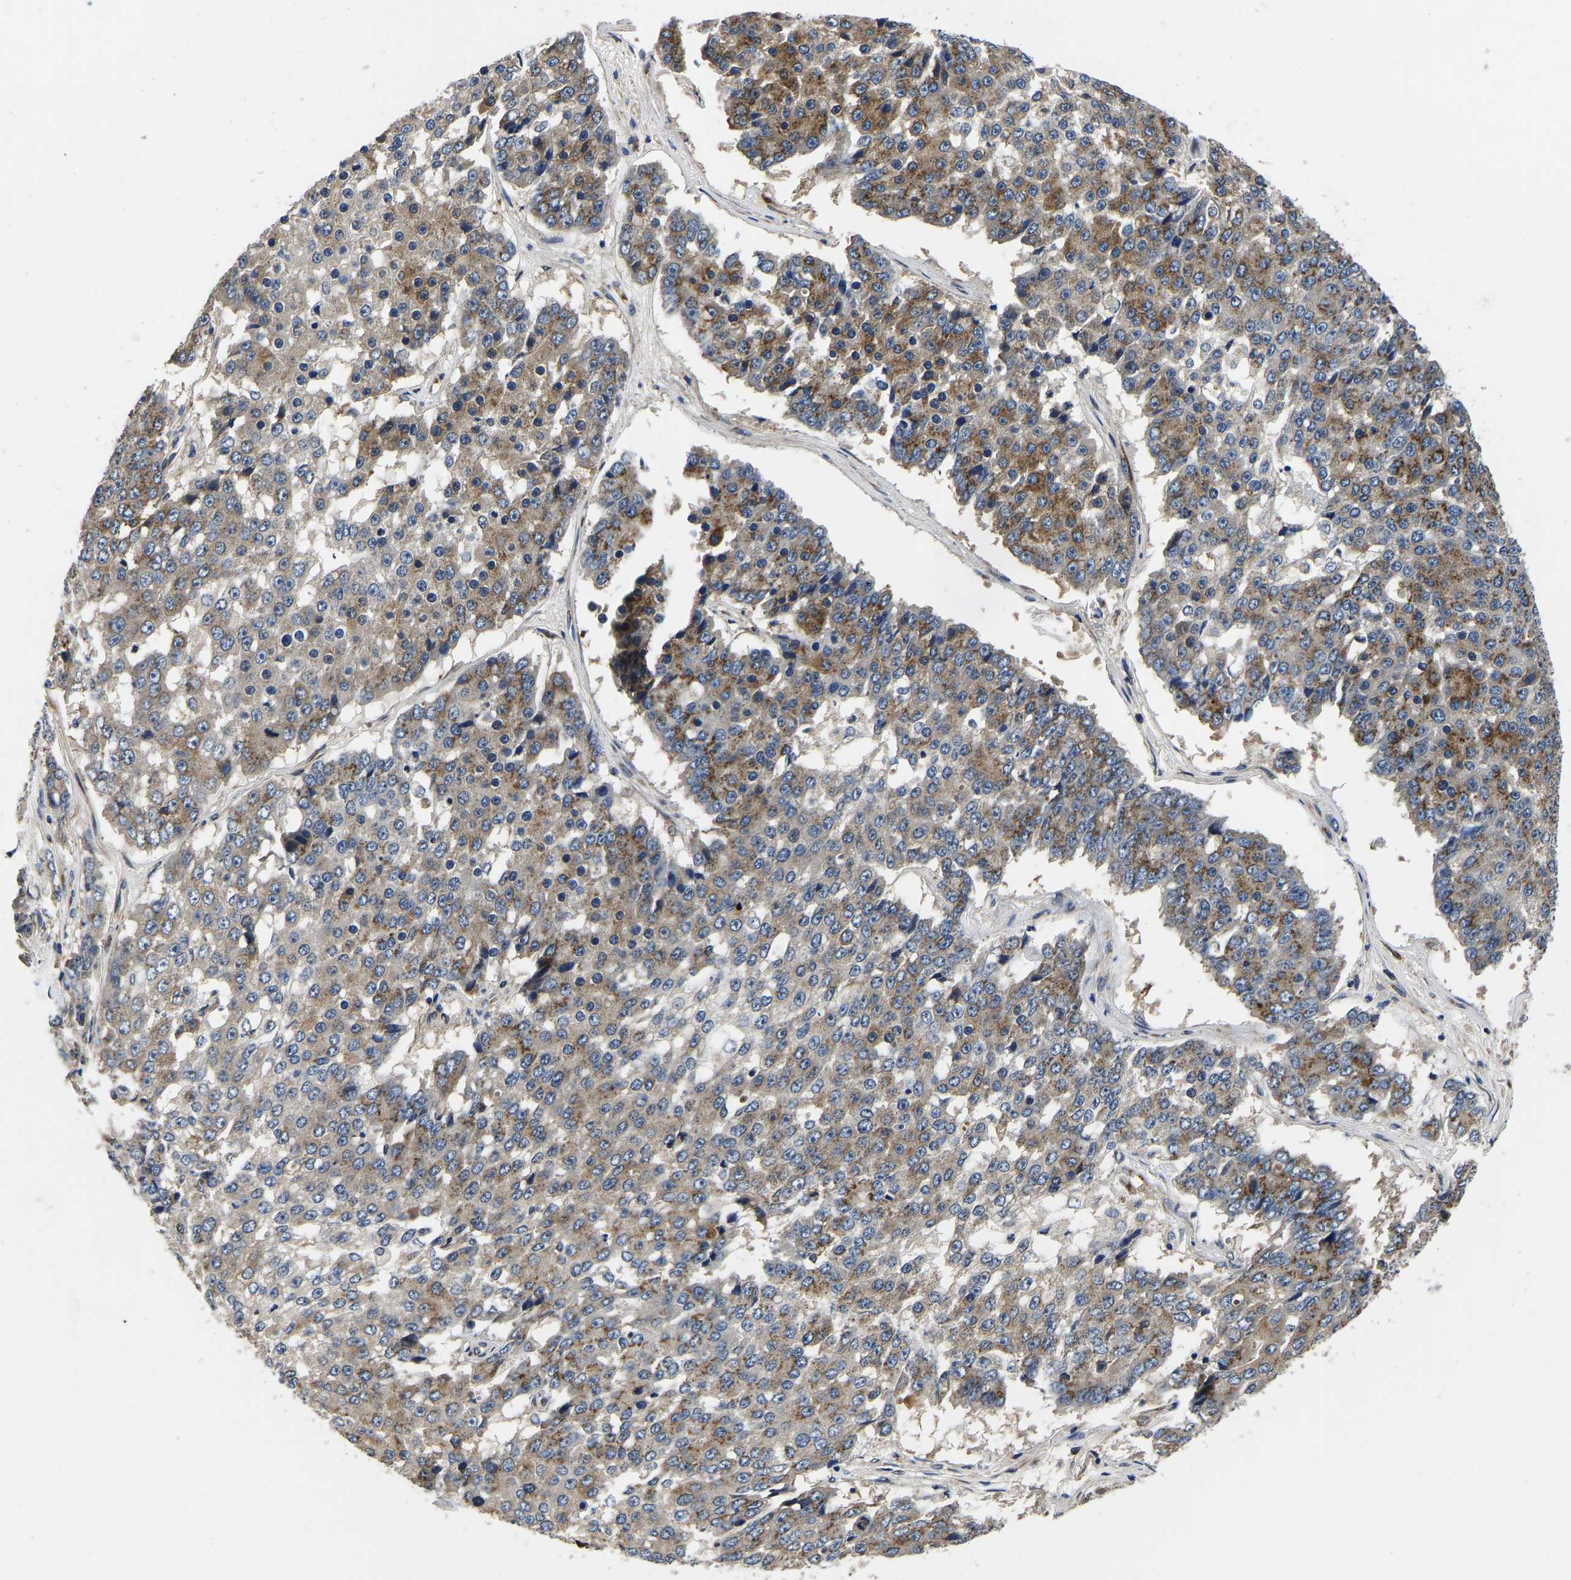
{"staining": {"intensity": "moderate", "quantity": ">75%", "location": "cytoplasmic/membranous"}, "tissue": "pancreatic cancer", "cell_type": "Tumor cells", "image_type": "cancer", "snomed": [{"axis": "morphology", "description": "Adenocarcinoma, NOS"}, {"axis": "topography", "description": "Pancreas"}], "caption": "Human pancreatic cancer (adenocarcinoma) stained with a brown dye shows moderate cytoplasmic/membranous positive staining in approximately >75% of tumor cells.", "gene": "RABAC1", "patient": {"sex": "male", "age": 50}}